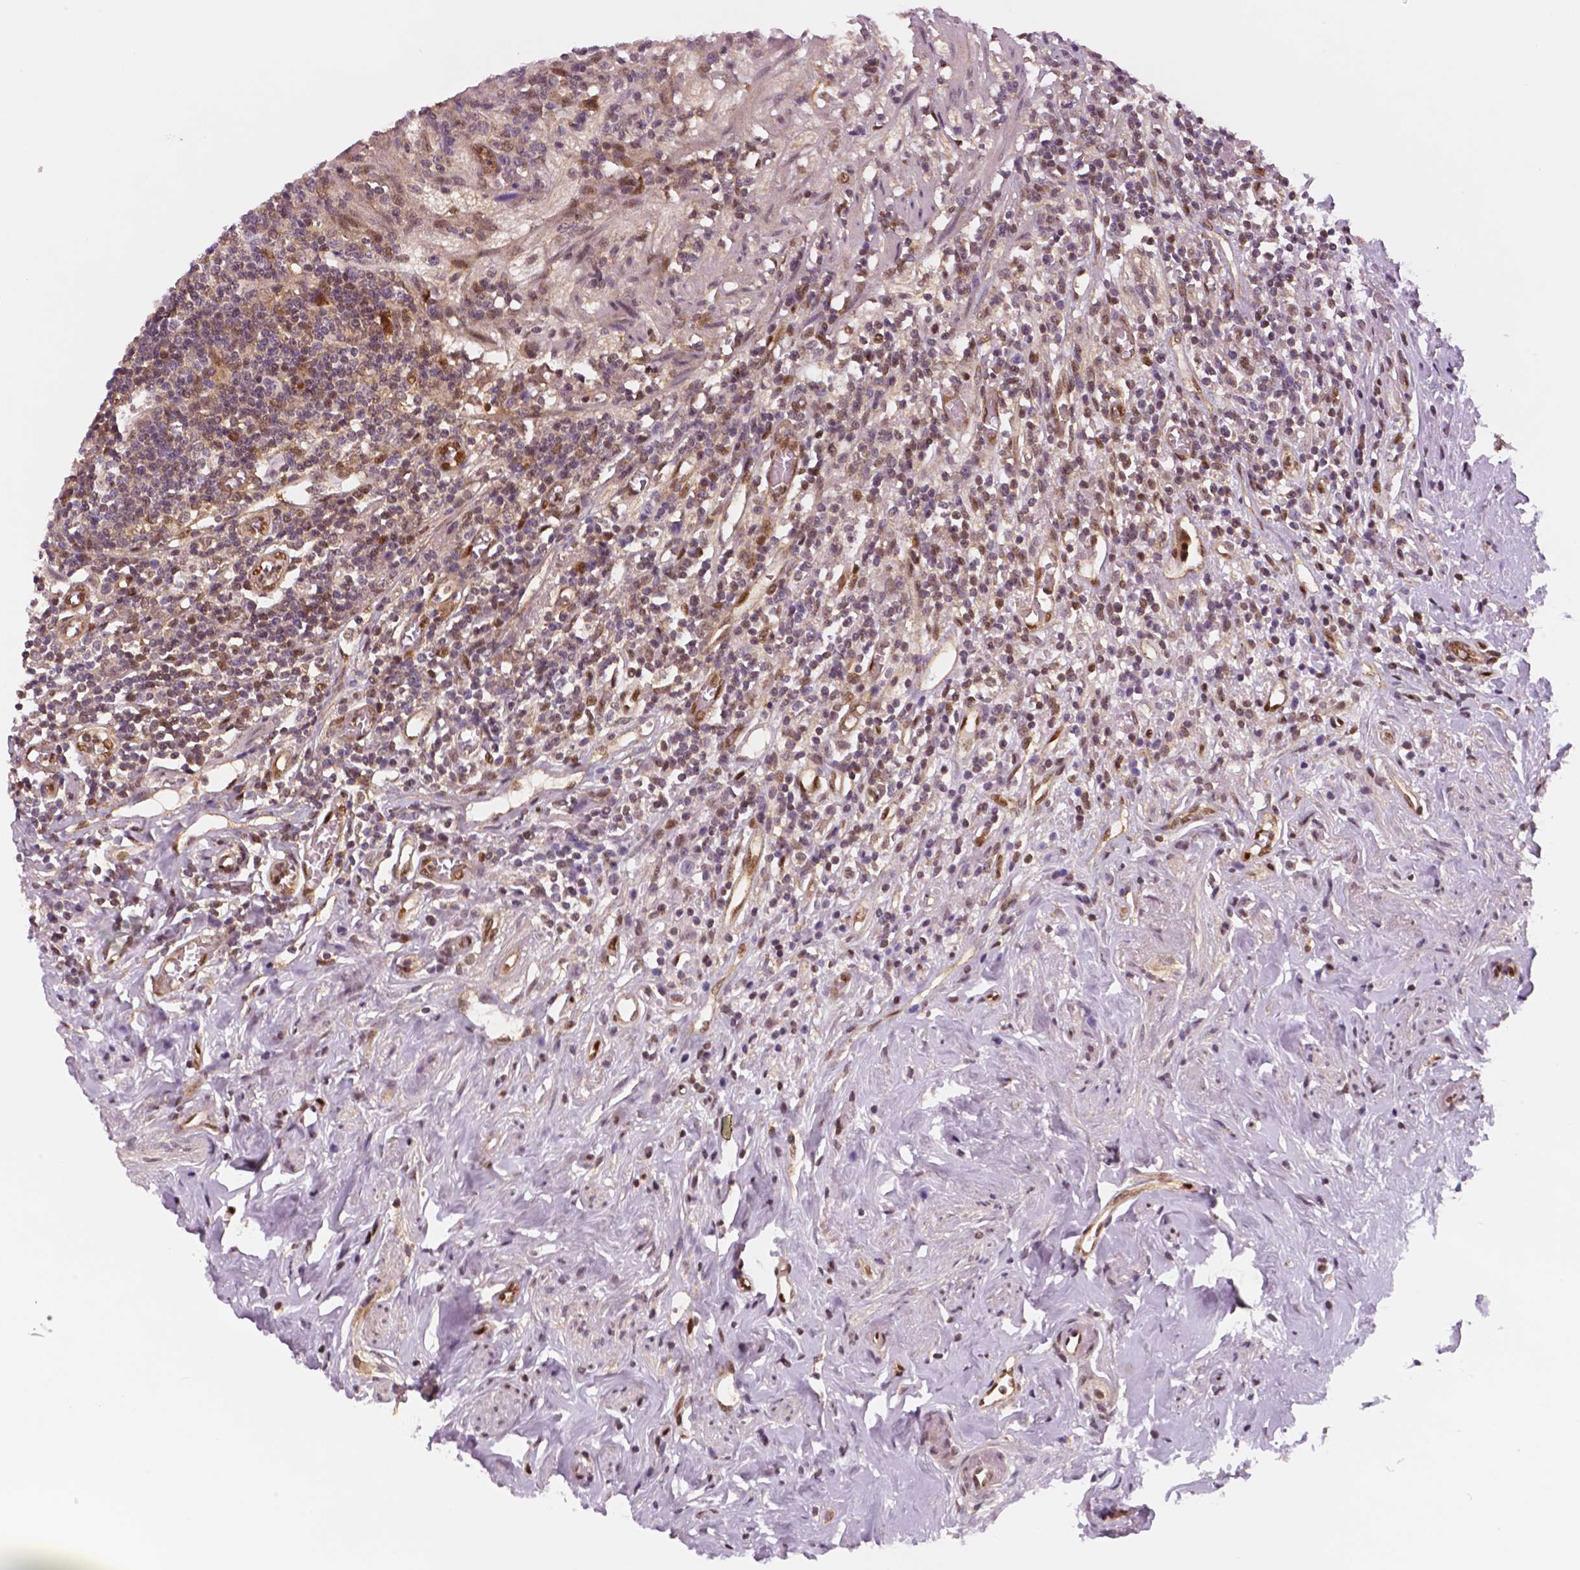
{"staining": {"intensity": "moderate", "quantity": ">75%", "location": "cytoplasmic/membranous,nuclear"}, "tissue": "appendix", "cell_type": "Glandular cells", "image_type": "normal", "snomed": [{"axis": "morphology", "description": "Normal tissue, NOS"}, {"axis": "morphology", "description": "Carcinoma, endometroid"}, {"axis": "topography", "description": "Appendix"}, {"axis": "topography", "description": "Colon"}], "caption": "Human appendix stained for a protein (brown) exhibits moderate cytoplasmic/membranous,nuclear positive positivity in approximately >75% of glandular cells.", "gene": "STAT3", "patient": {"sex": "female", "age": 60}}